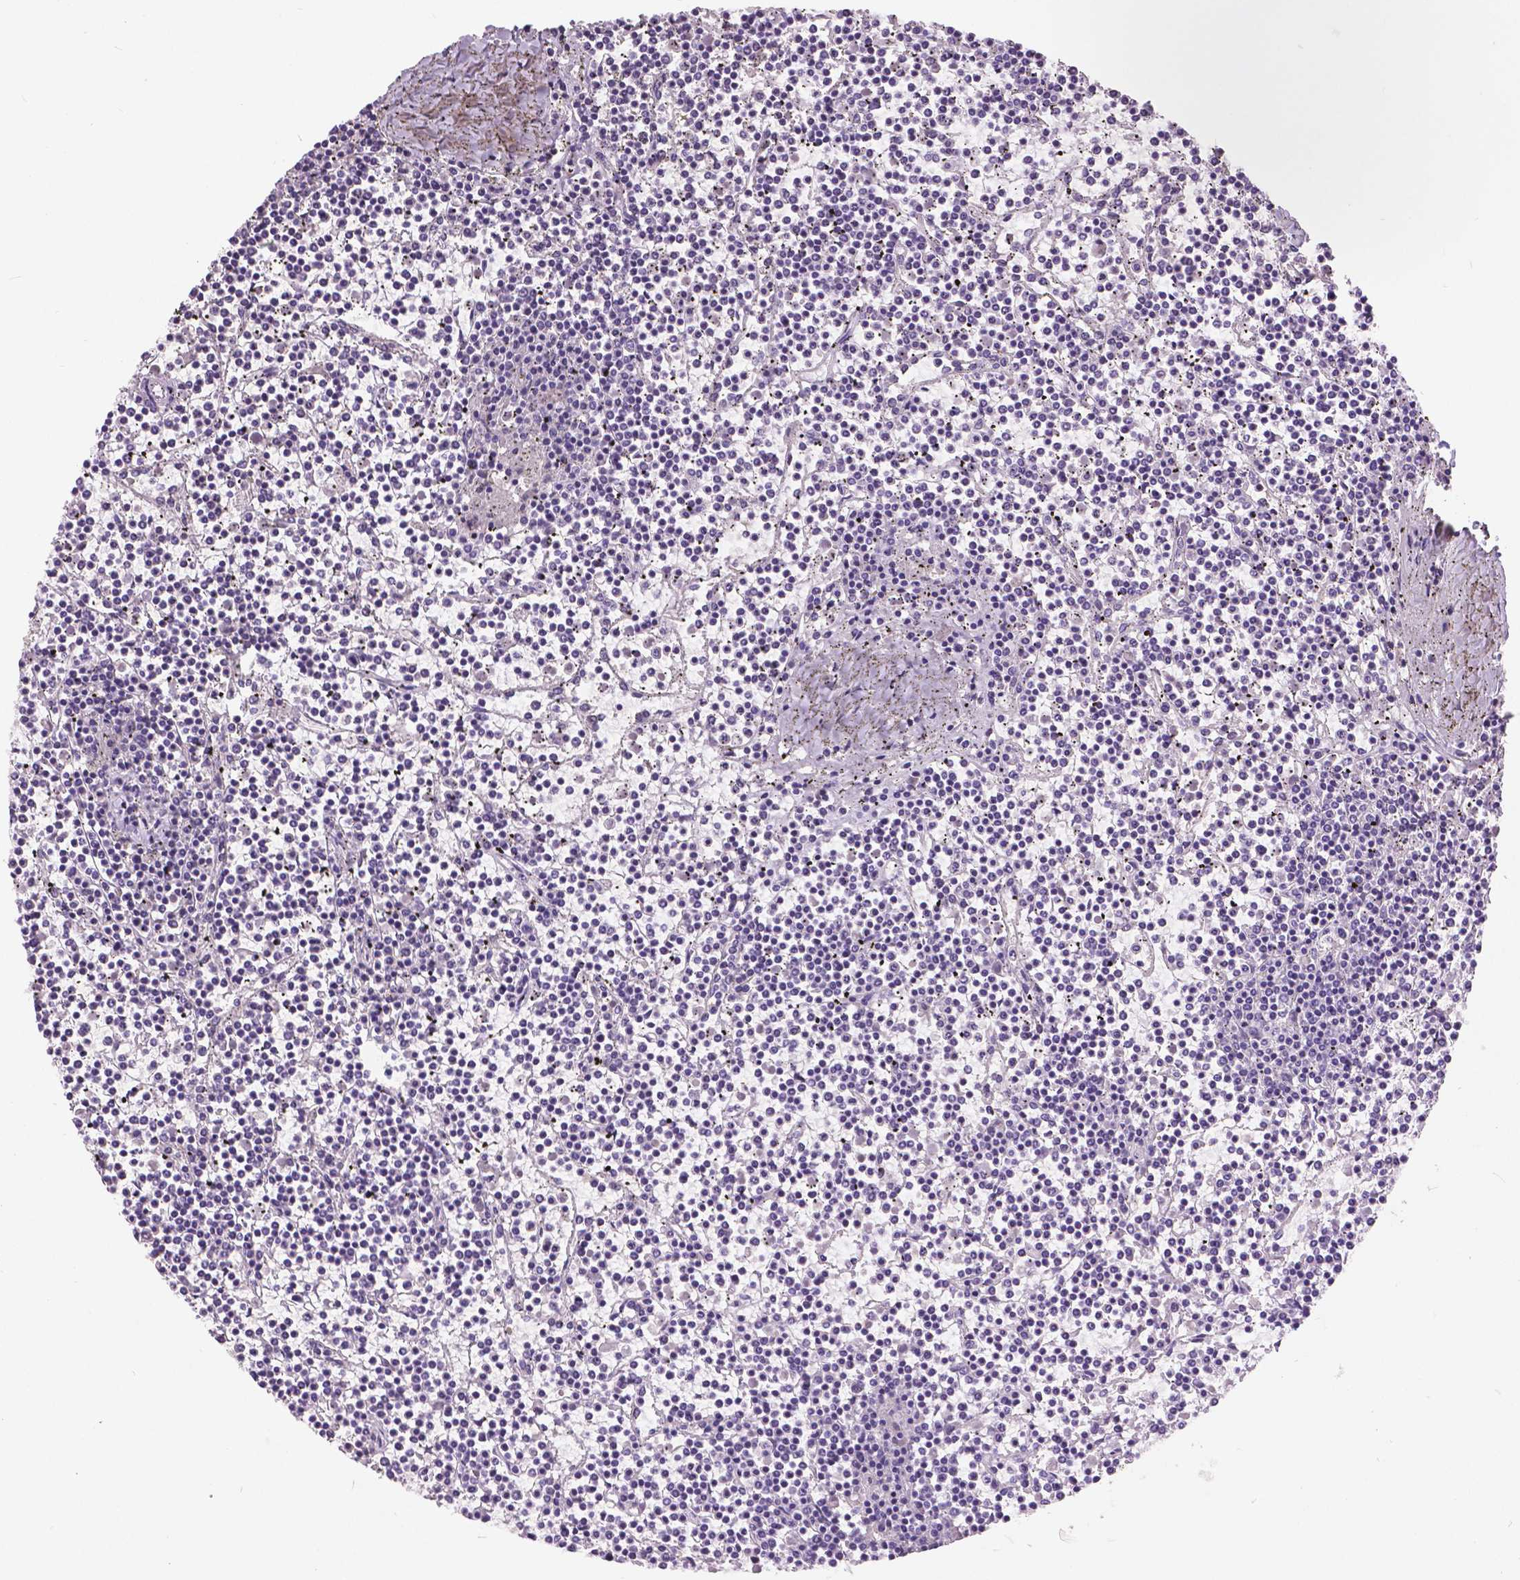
{"staining": {"intensity": "negative", "quantity": "none", "location": "none"}, "tissue": "lymphoma", "cell_type": "Tumor cells", "image_type": "cancer", "snomed": [{"axis": "morphology", "description": "Malignant lymphoma, non-Hodgkin's type, Low grade"}, {"axis": "topography", "description": "Spleen"}], "caption": "Malignant lymphoma, non-Hodgkin's type (low-grade) was stained to show a protein in brown. There is no significant staining in tumor cells.", "gene": "GRIN2A", "patient": {"sex": "female", "age": 19}}